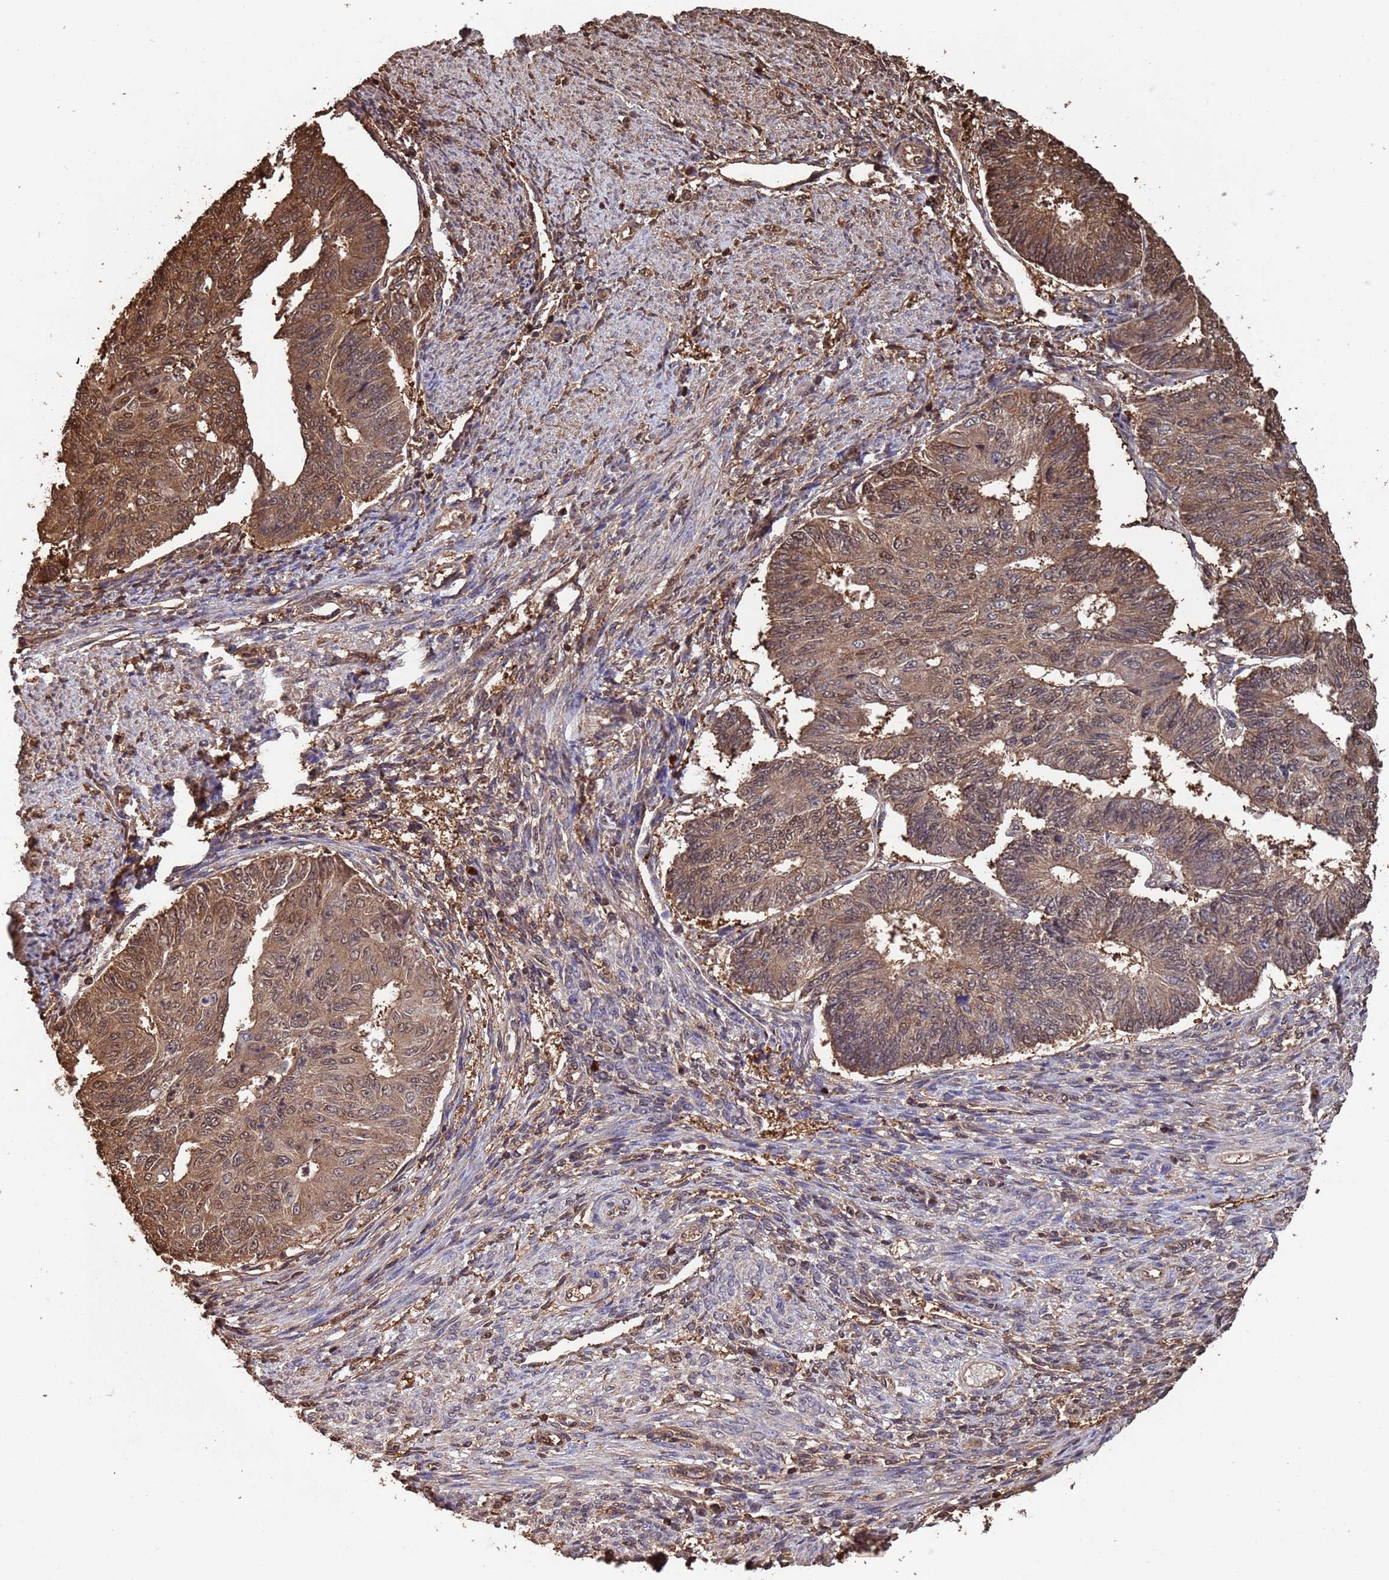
{"staining": {"intensity": "moderate", "quantity": ">75%", "location": "cytoplasmic/membranous,nuclear"}, "tissue": "endometrial cancer", "cell_type": "Tumor cells", "image_type": "cancer", "snomed": [{"axis": "morphology", "description": "Adenocarcinoma, NOS"}, {"axis": "topography", "description": "Endometrium"}], "caption": "High-power microscopy captured an immunohistochemistry (IHC) image of endometrial adenocarcinoma, revealing moderate cytoplasmic/membranous and nuclear expression in approximately >75% of tumor cells.", "gene": "SUMO4", "patient": {"sex": "female", "age": 32}}